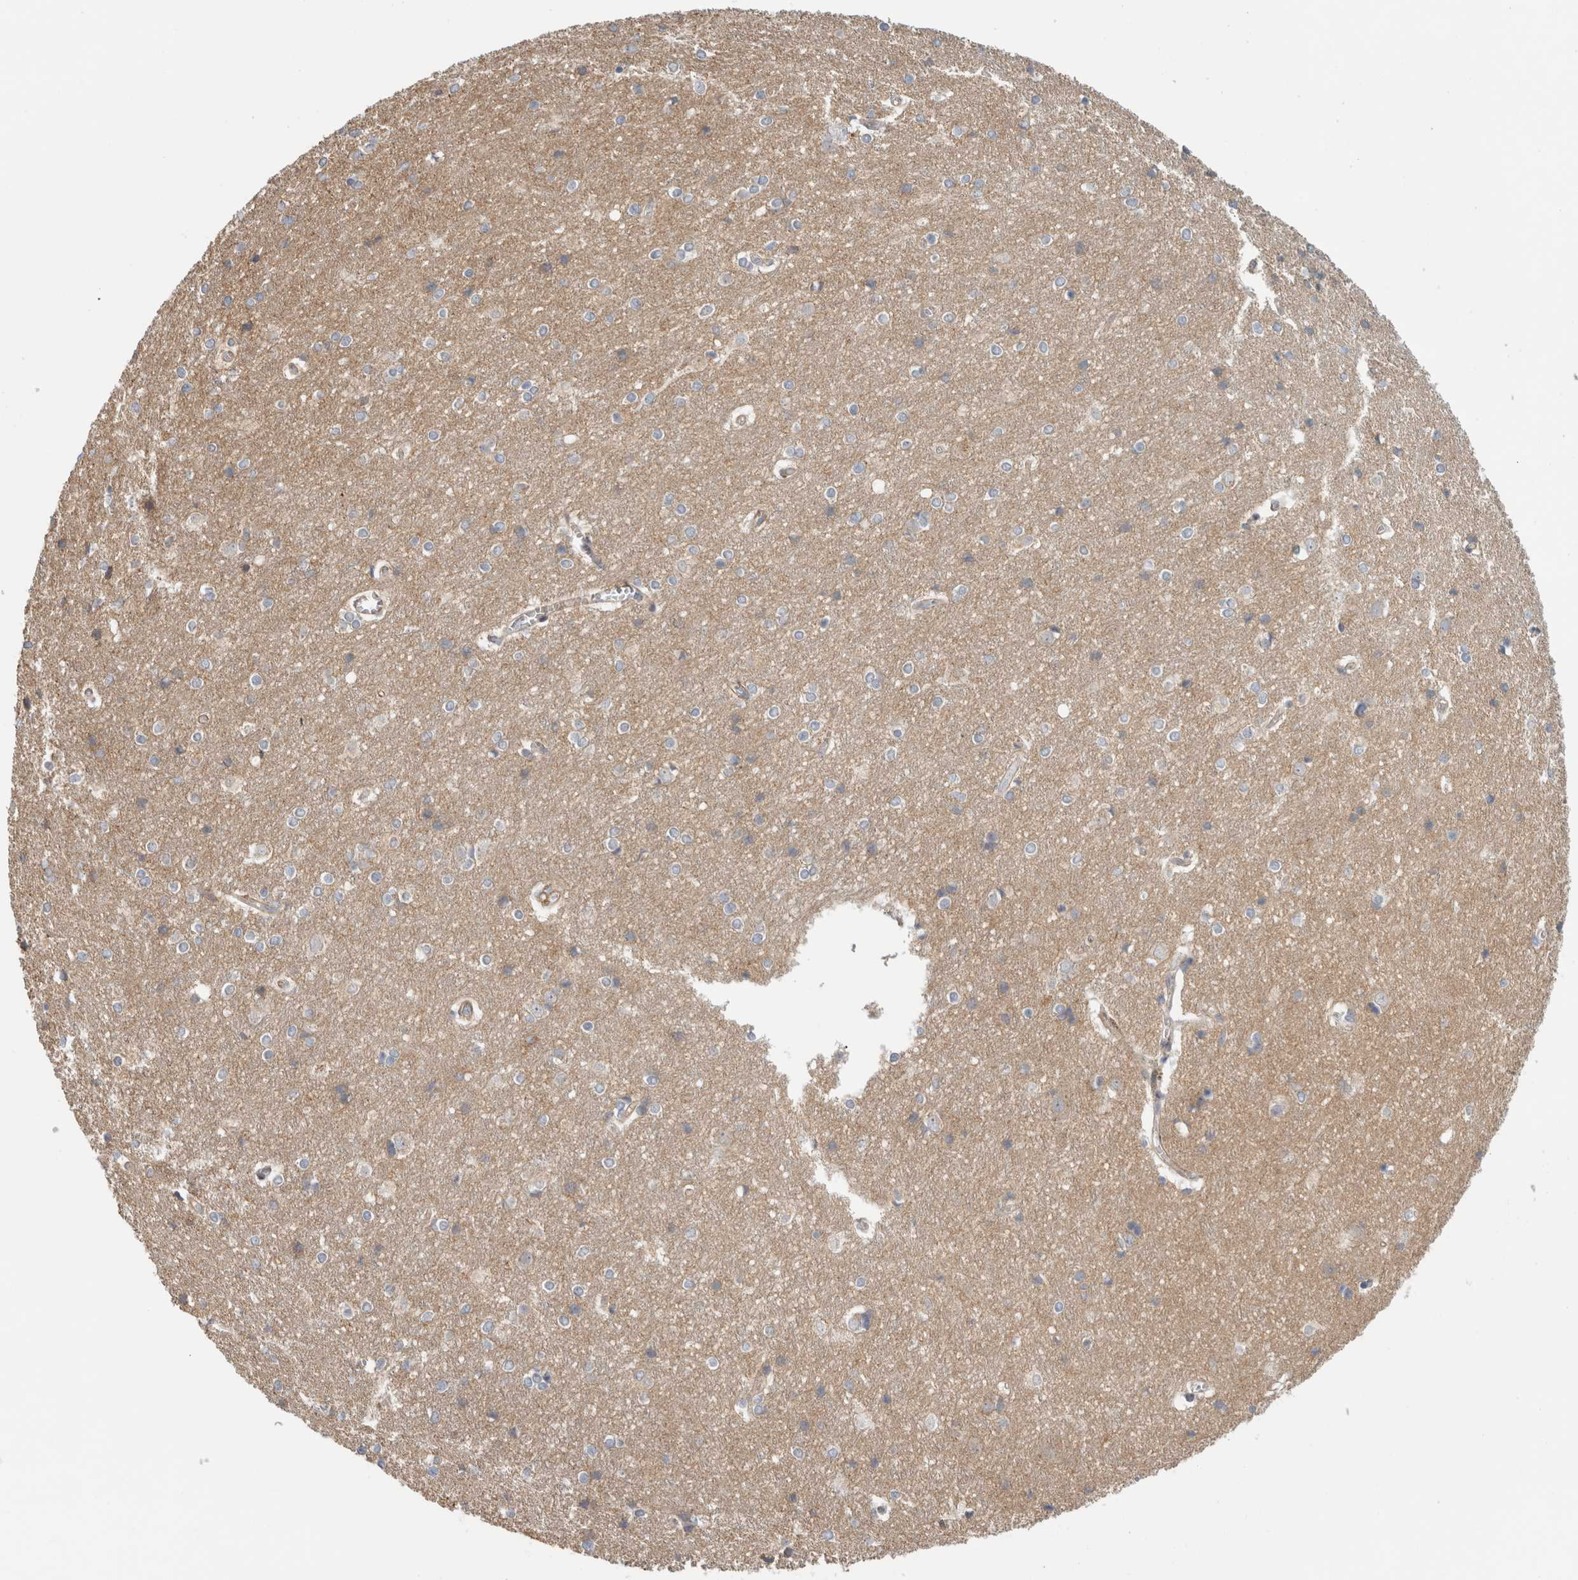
{"staining": {"intensity": "weak", "quantity": "25%-75%", "location": "cytoplasmic/membranous"}, "tissue": "cerebral cortex", "cell_type": "Endothelial cells", "image_type": "normal", "snomed": [{"axis": "morphology", "description": "Normal tissue, NOS"}, {"axis": "topography", "description": "Cerebral cortex"}], "caption": "High-magnification brightfield microscopy of benign cerebral cortex stained with DAB (brown) and counterstained with hematoxylin (blue). endothelial cells exhibit weak cytoplasmic/membranous staining is seen in about25%-75% of cells.", "gene": "ZNF804B", "patient": {"sex": "male", "age": 54}}